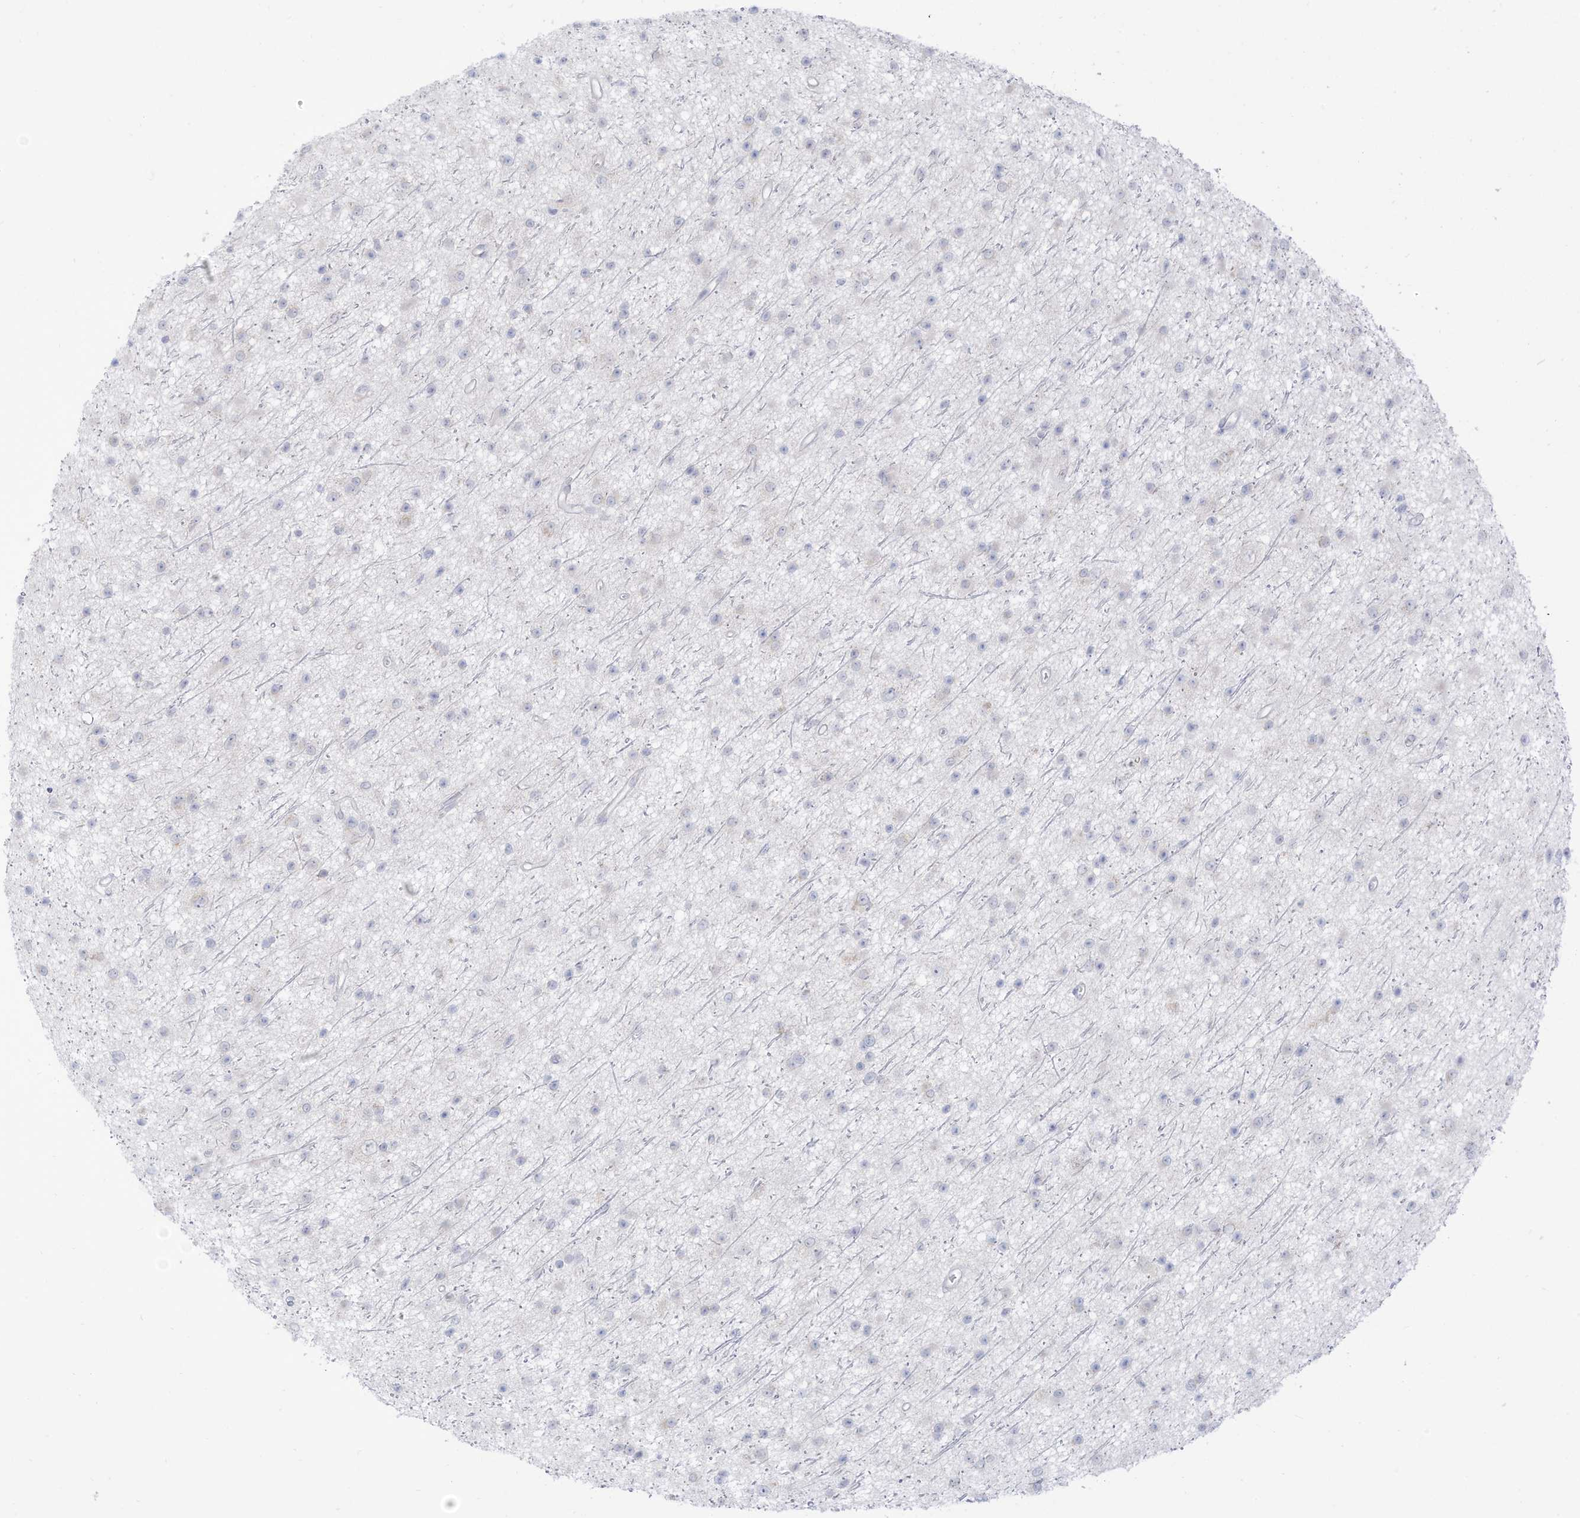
{"staining": {"intensity": "negative", "quantity": "none", "location": "none"}, "tissue": "glioma", "cell_type": "Tumor cells", "image_type": "cancer", "snomed": [{"axis": "morphology", "description": "Glioma, malignant, Low grade"}, {"axis": "topography", "description": "Cerebral cortex"}], "caption": "A micrograph of glioma stained for a protein demonstrates no brown staining in tumor cells.", "gene": "OGT", "patient": {"sex": "female", "age": 39}}